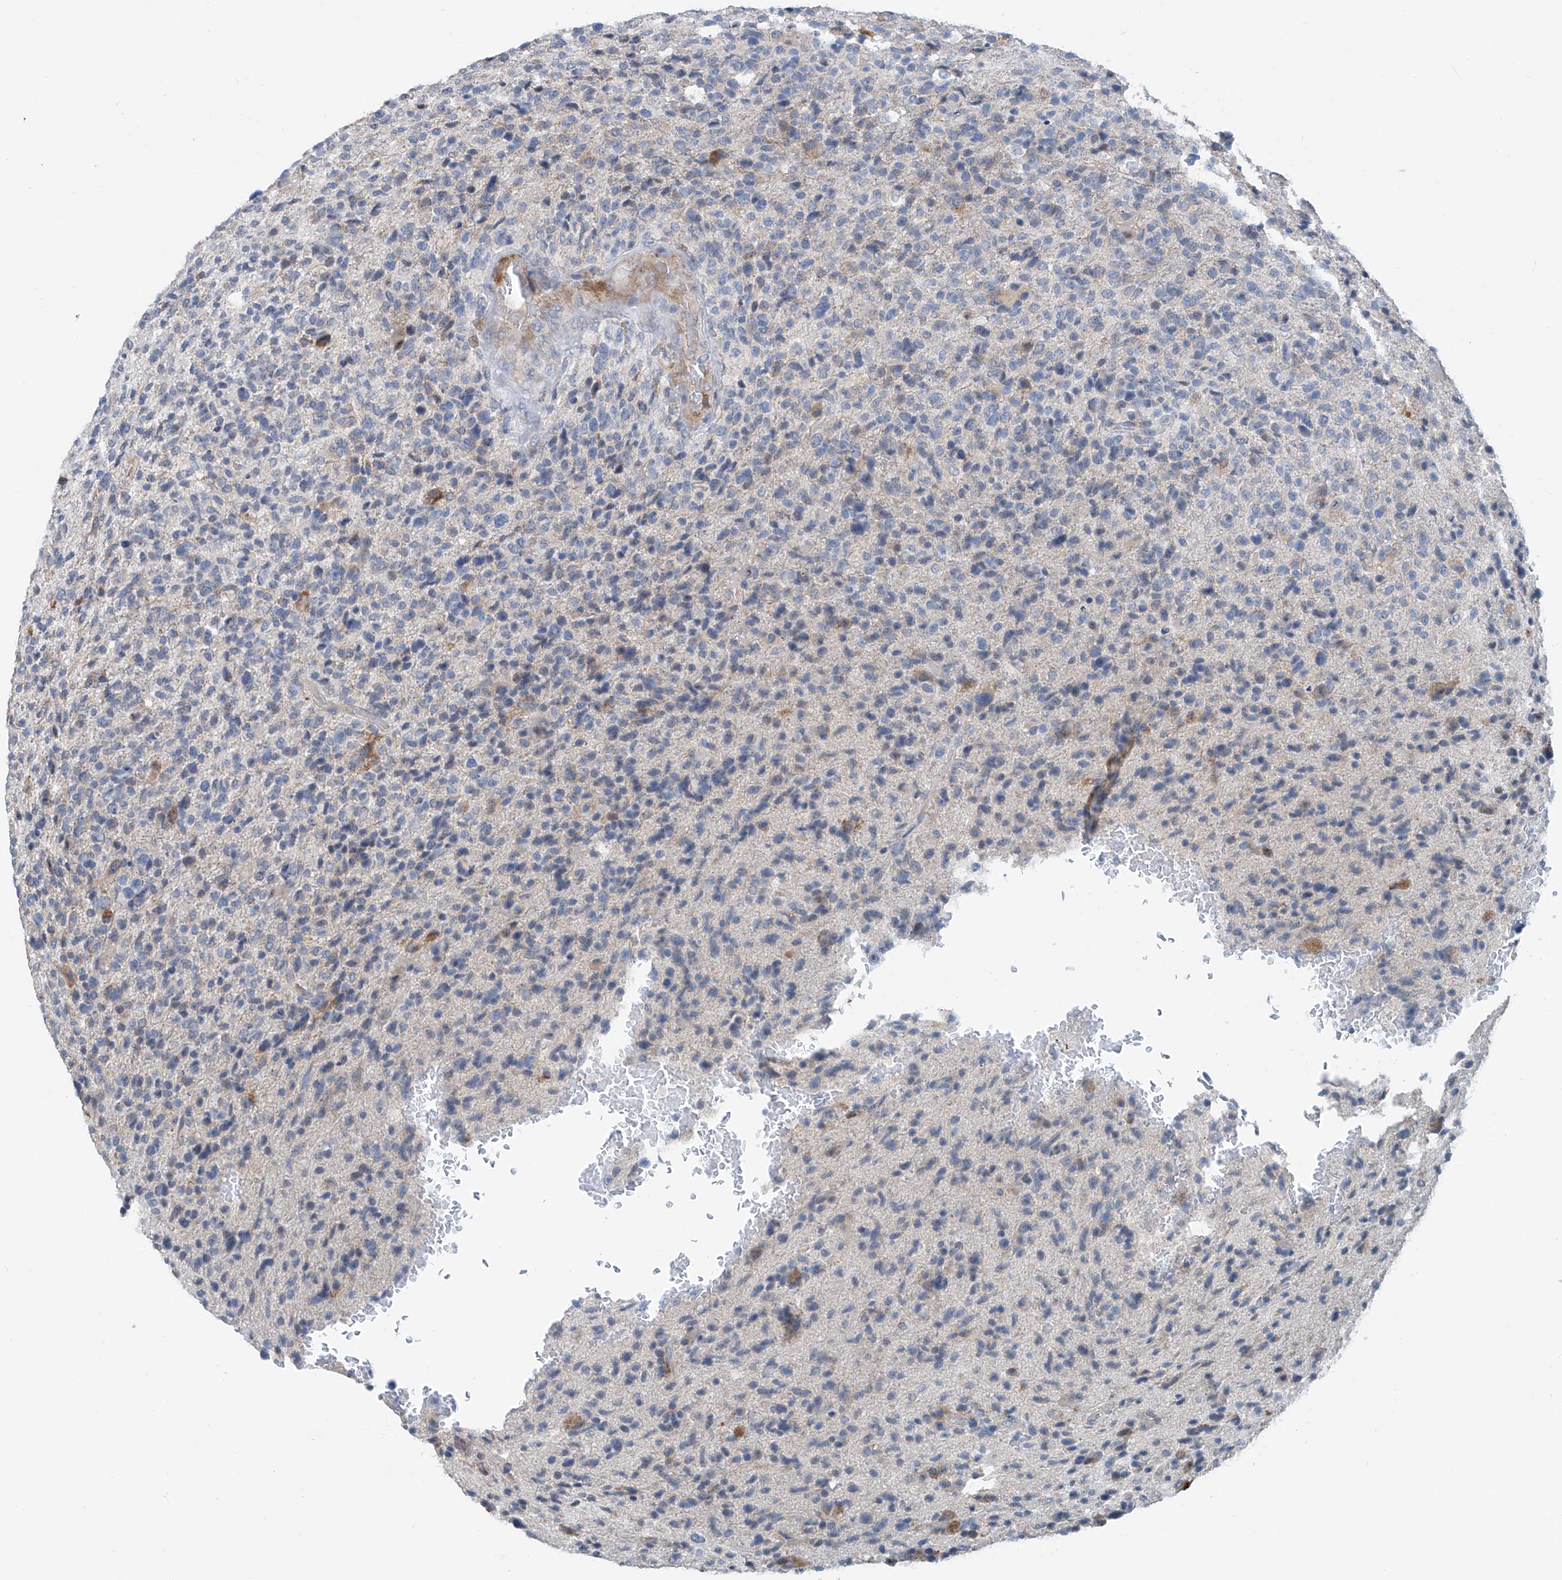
{"staining": {"intensity": "negative", "quantity": "none", "location": "none"}, "tissue": "glioma", "cell_type": "Tumor cells", "image_type": "cancer", "snomed": [{"axis": "morphology", "description": "Glioma, malignant, High grade"}, {"axis": "topography", "description": "Brain"}], "caption": "Immunohistochemistry (IHC) histopathology image of human glioma stained for a protein (brown), which reveals no positivity in tumor cells.", "gene": "KCNK10", "patient": {"sex": "male", "age": 72}}